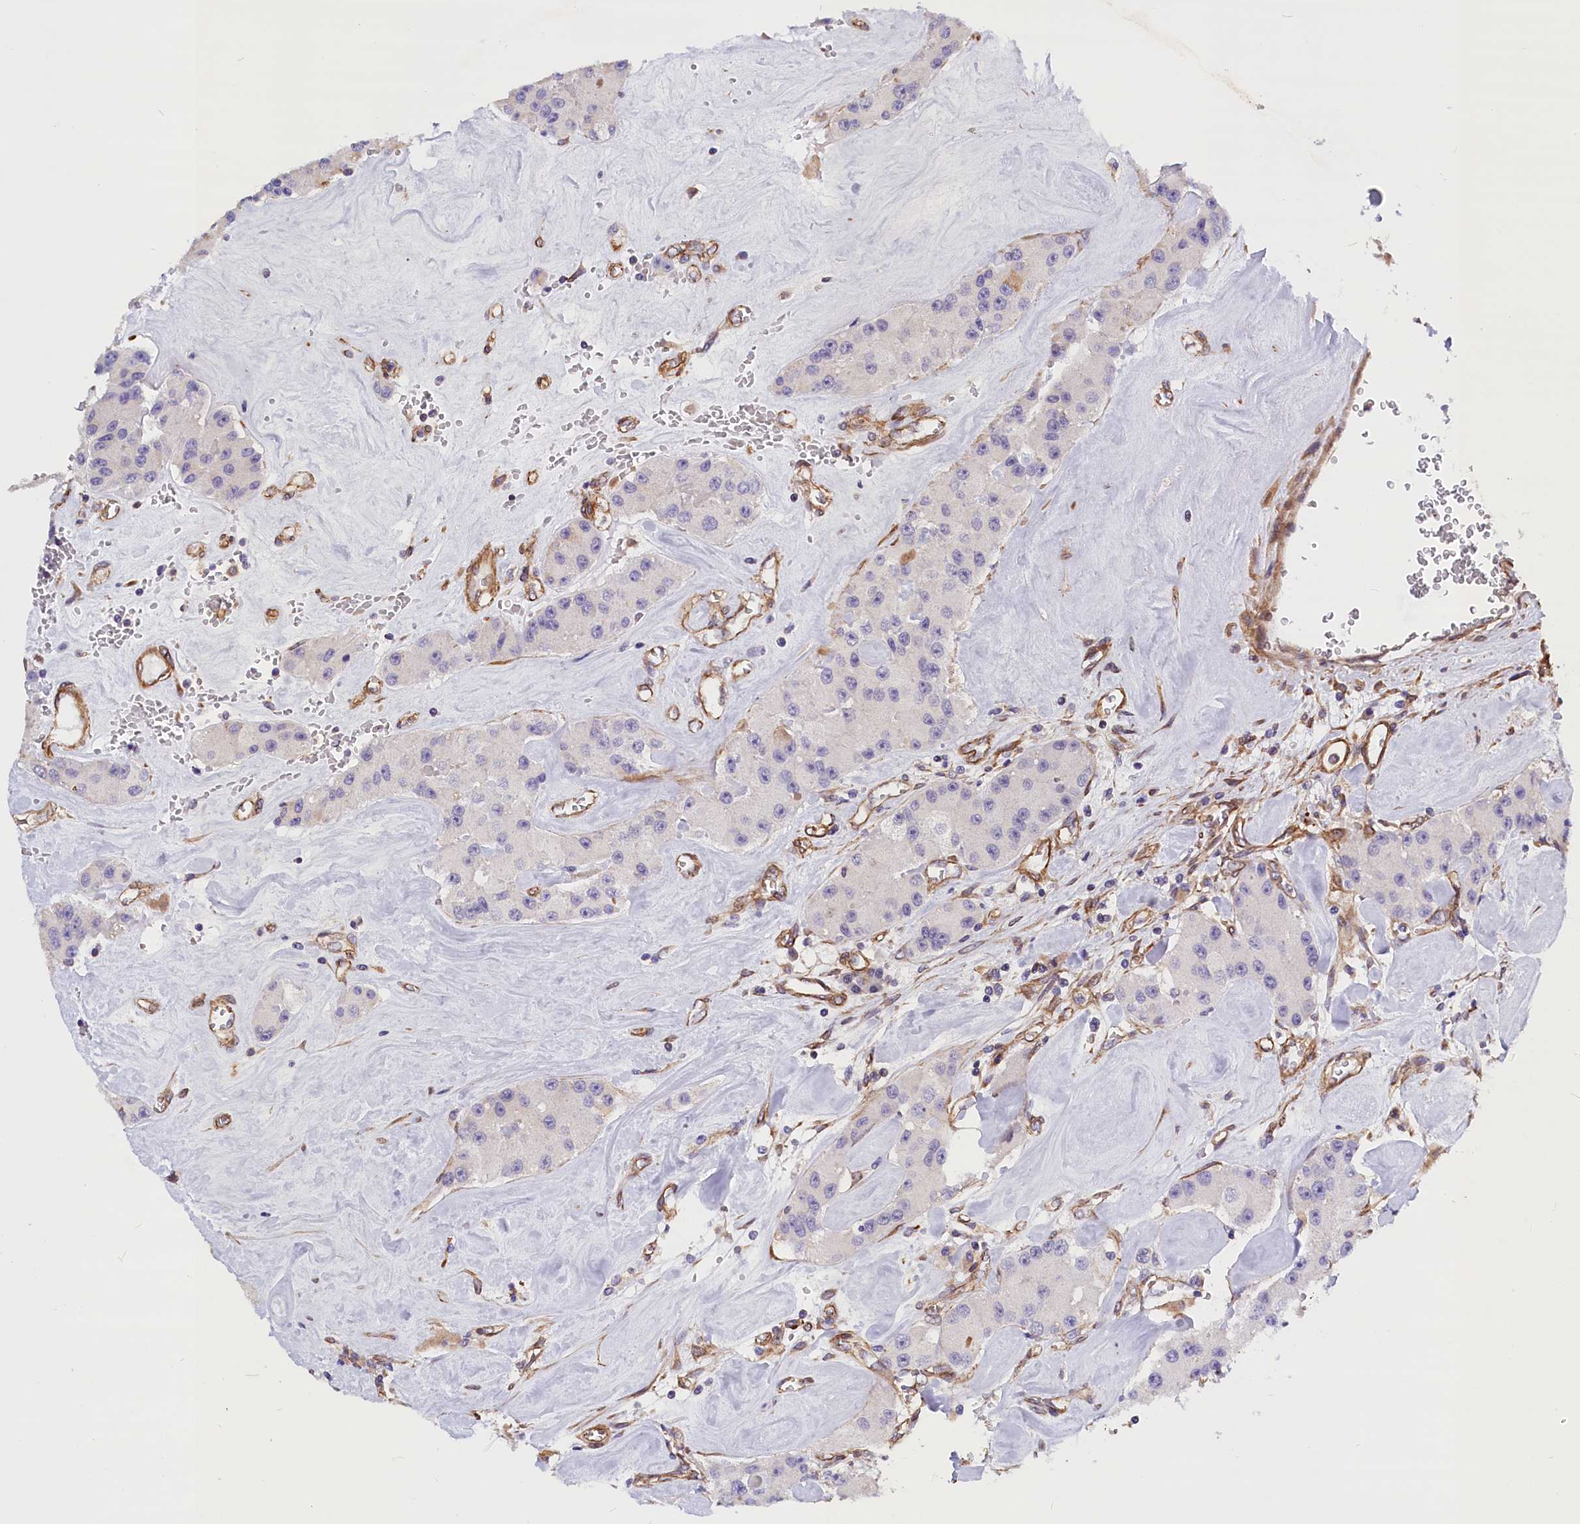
{"staining": {"intensity": "negative", "quantity": "none", "location": "none"}, "tissue": "carcinoid", "cell_type": "Tumor cells", "image_type": "cancer", "snomed": [{"axis": "morphology", "description": "Carcinoid, malignant, NOS"}, {"axis": "topography", "description": "Pancreas"}], "caption": "This is a photomicrograph of immunohistochemistry staining of carcinoid (malignant), which shows no positivity in tumor cells.", "gene": "MED20", "patient": {"sex": "male", "age": 41}}